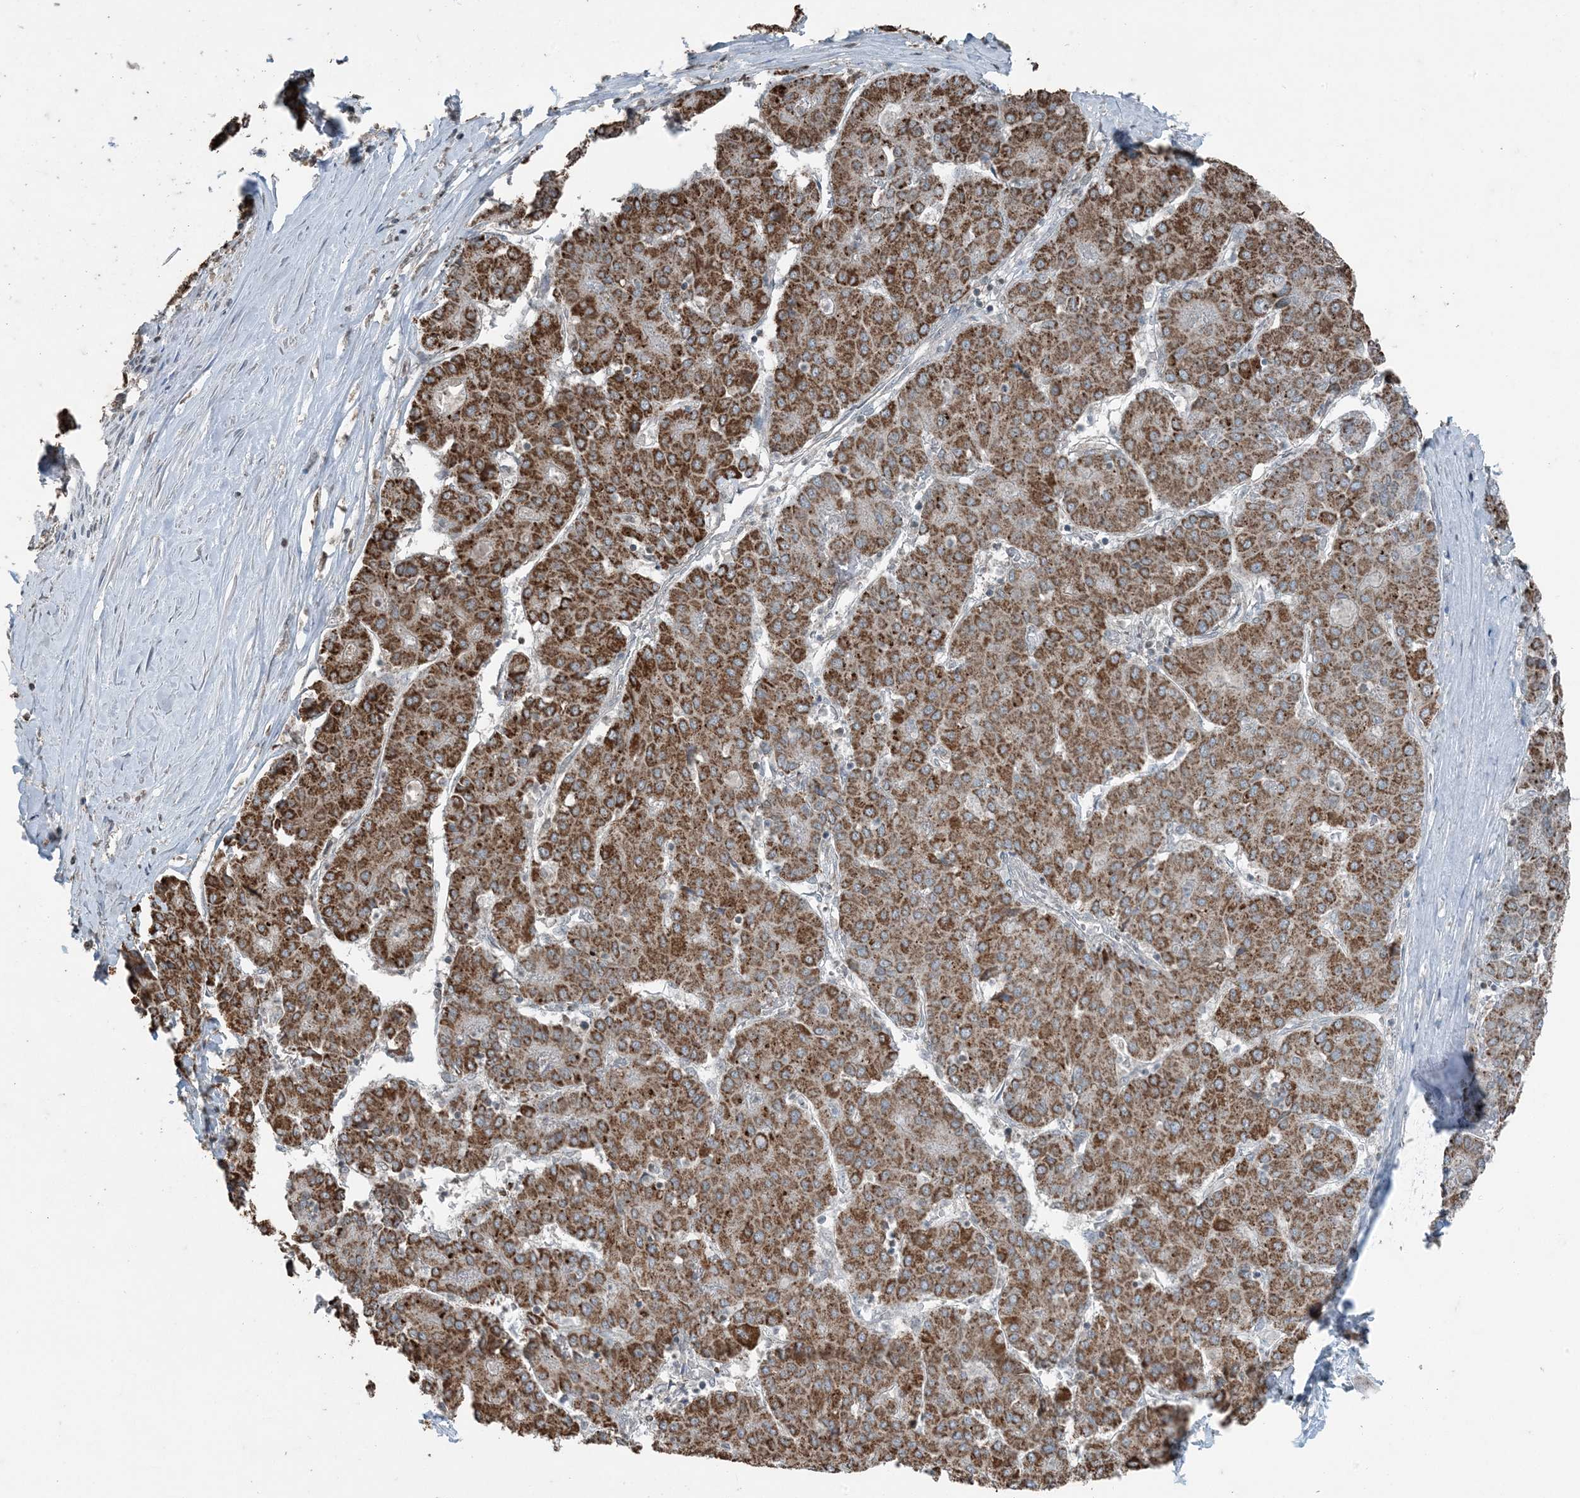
{"staining": {"intensity": "strong", "quantity": ">75%", "location": "cytoplasmic/membranous"}, "tissue": "liver cancer", "cell_type": "Tumor cells", "image_type": "cancer", "snomed": [{"axis": "morphology", "description": "Carcinoma, Hepatocellular, NOS"}, {"axis": "topography", "description": "Liver"}], "caption": "Liver hepatocellular carcinoma tissue reveals strong cytoplasmic/membranous positivity in approximately >75% of tumor cells, visualized by immunohistochemistry.", "gene": "GNL1", "patient": {"sex": "male", "age": 65}}